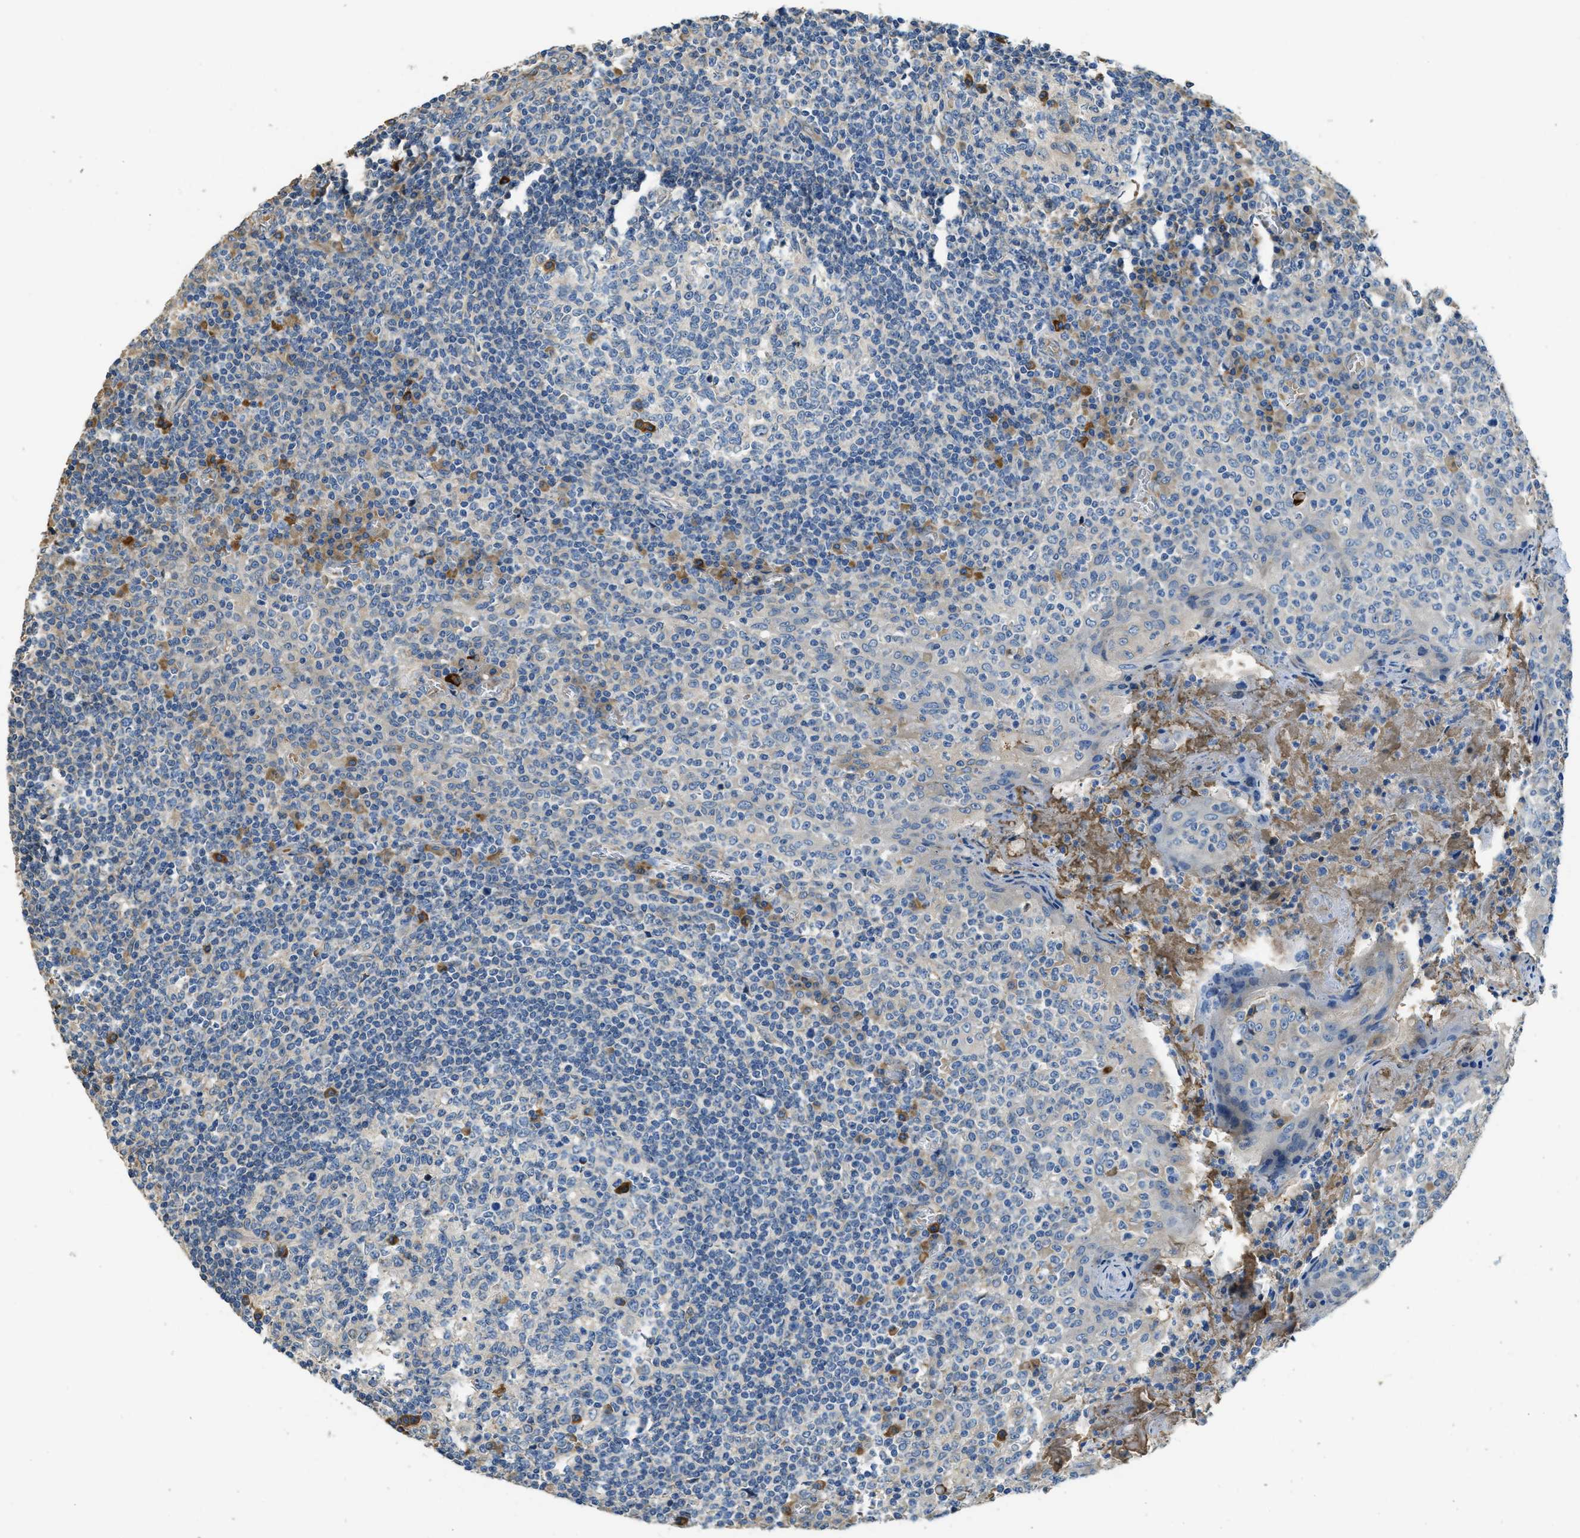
{"staining": {"intensity": "negative", "quantity": "none", "location": "none"}, "tissue": "tonsil", "cell_type": "Germinal center cells", "image_type": "normal", "snomed": [{"axis": "morphology", "description": "Normal tissue, NOS"}, {"axis": "topography", "description": "Tonsil"}], "caption": "Germinal center cells show no significant protein positivity in normal tonsil. The staining was performed using DAB to visualize the protein expression in brown, while the nuclei were stained in blue with hematoxylin (Magnification: 20x).", "gene": "RIPK2", "patient": {"sex": "female", "age": 19}}